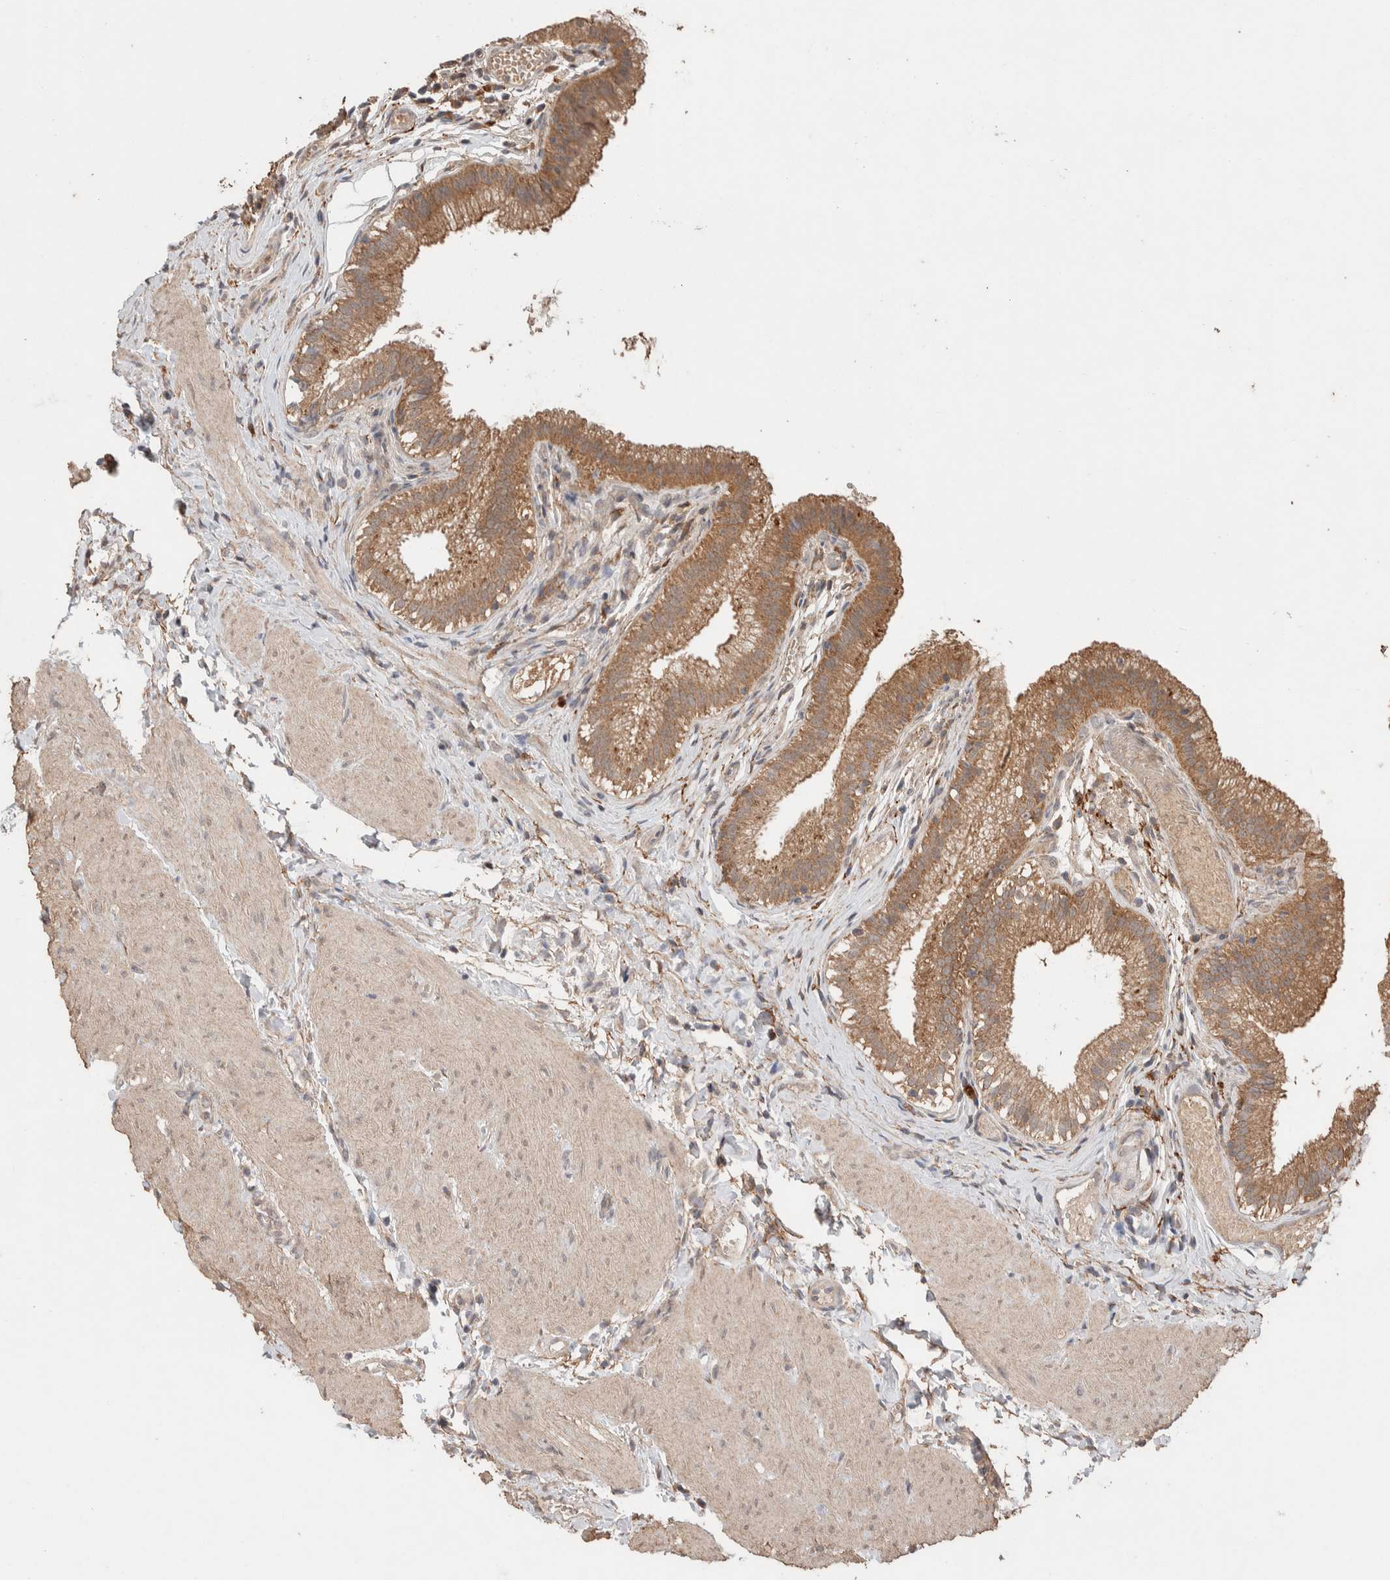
{"staining": {"intensity": "moderate", "quantity": ">75%", "location": "cytoplasmic/membranous"}, "tissue": "gallbladder", "cell_type": "Glandular cells", "image_type": "normal", "snomed": [{"axis": "morphology", "description": "Normal tissue, NOS"}, {"axis": "topography", "description": "Gallbladder"}], "caption": "Approximately >75% of glandular cells in normal human gallbladder exhibit moderate cytoplasmic/membranous protein positivity as visualized by brown immunohistochemical staining.", "gene": "KCNJ5", "patient": {"sex": "female", "age": 26}}